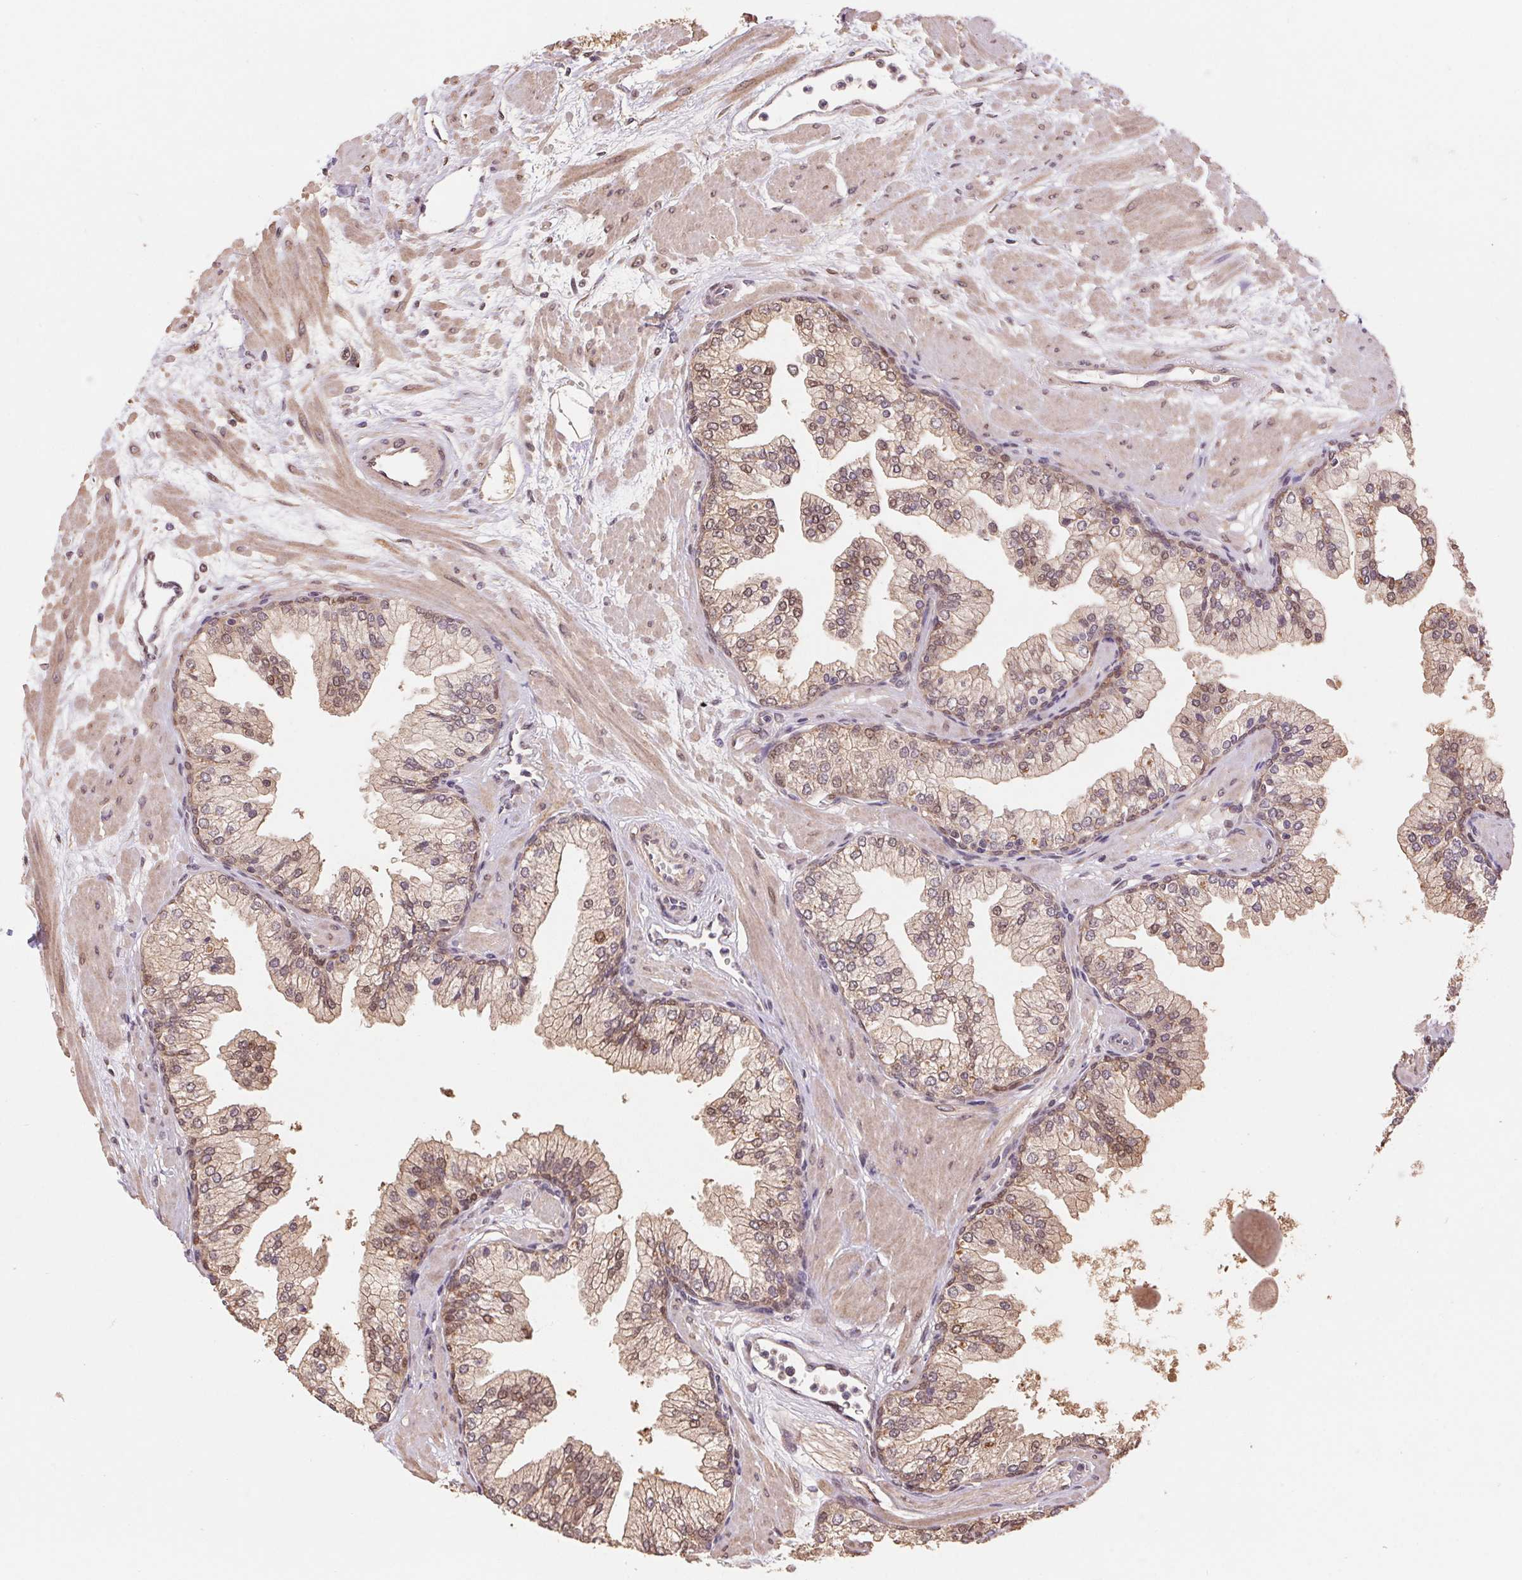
{"staining": {"intensity": "moderate", "quantity": ">75%", "location": "cytoplasmic/membranous,nuclear"}, "tissue": "prostate", "cell_type": "Glandular cells", "image_type": "normal", "snomed": [{"axis": "morphology", "description": "Normal tissue, NOS"}, {"axis": "topography", "description": "Prostate"}, {"axis": "topography", "description": "Peripheral nerve tissue"}], "caption": "Glandular cells display medium levels of moderate cytoplasmic/membranous,nuclear positivity in approximately >75% of cells in normal human prostate. (Stains: DAB in brown, nuclei in blue, Microscopy: brightfield microscopy at high magnification).", "gene": "CUTA", "patient": {"sex": "male", "age": 61}}